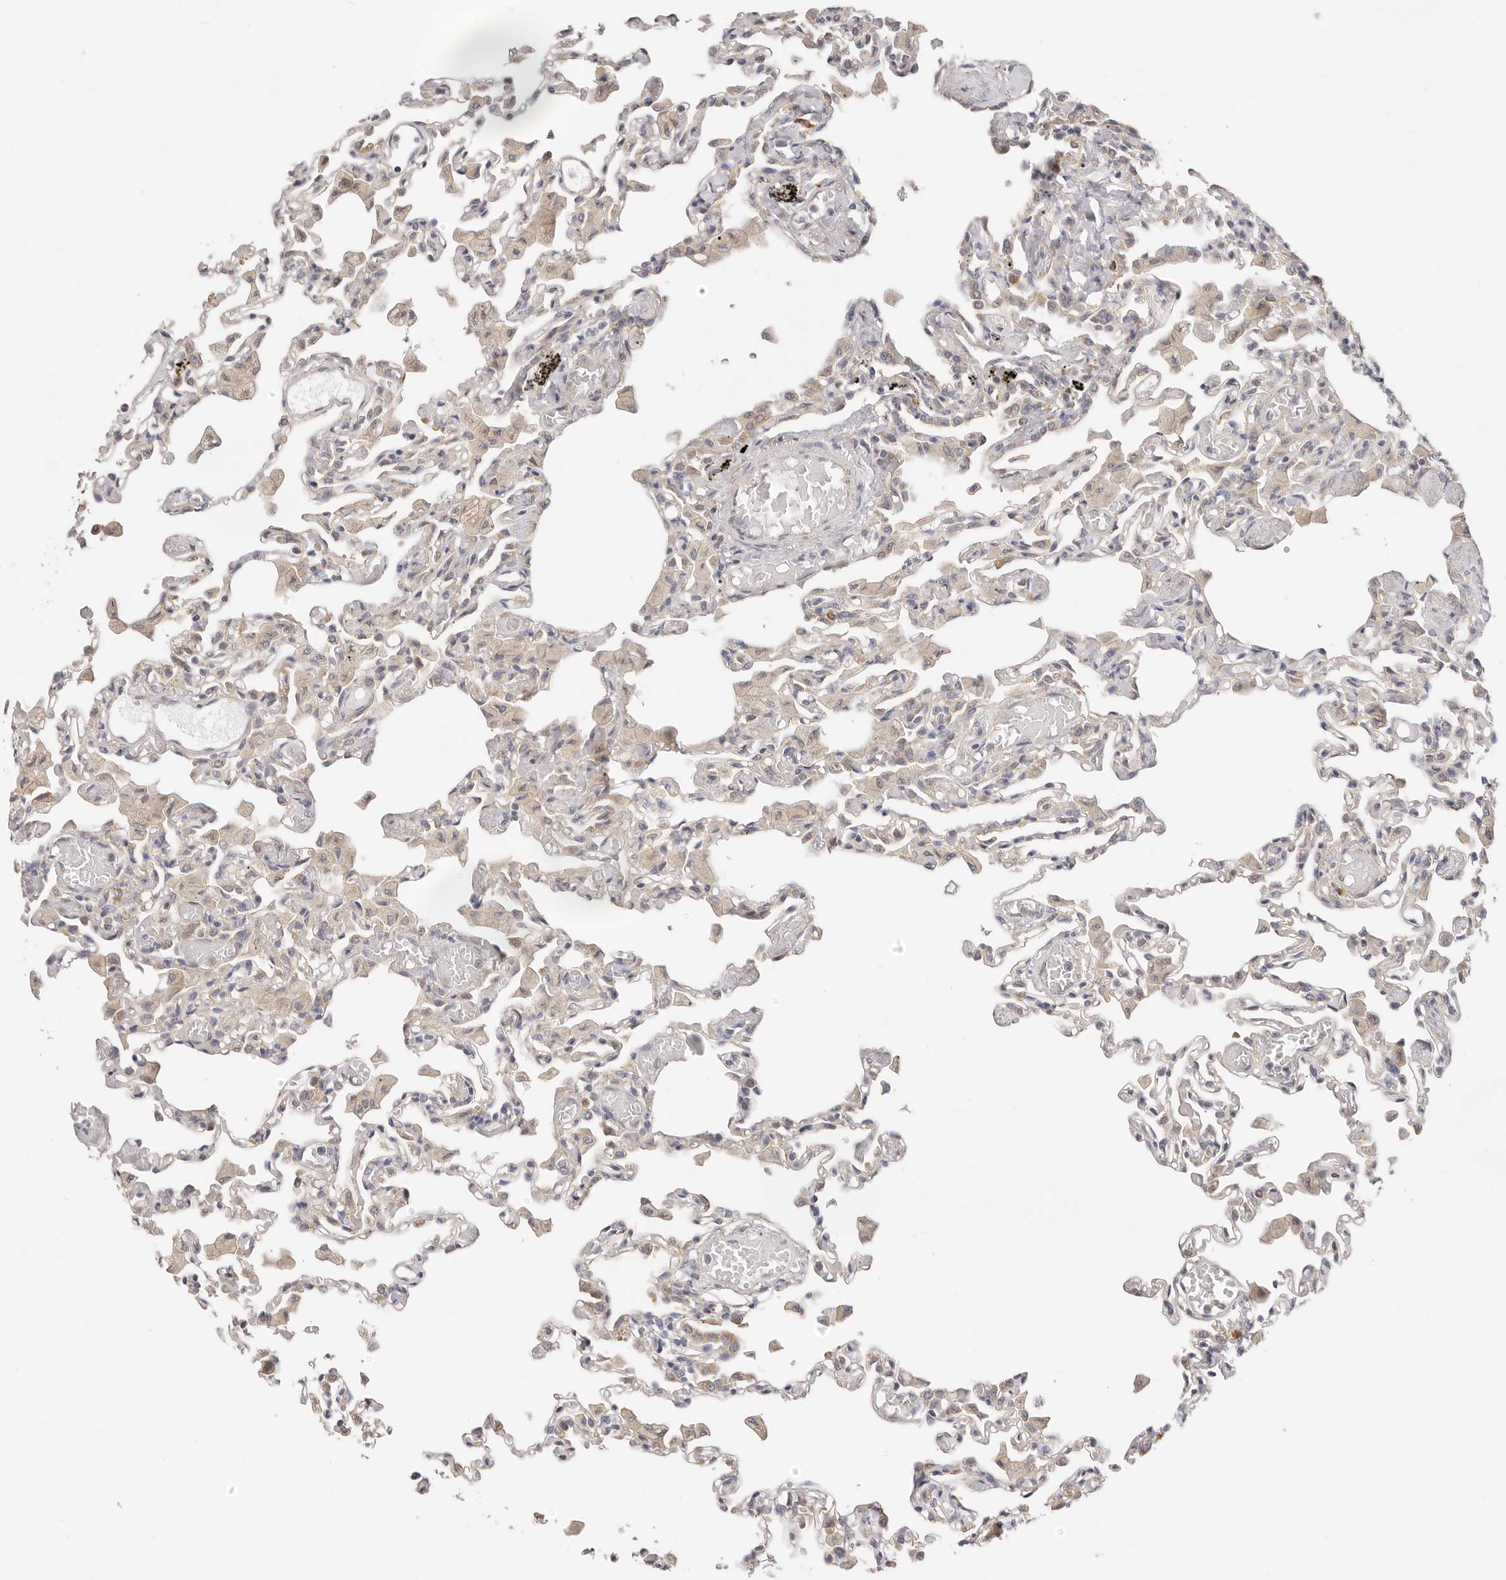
{"staining": {"intensity": "weak", "quantity": "25%-75%", "location": "cytoplasmic/membranous"}, "tissue": "lung", "cell_type": "Alveolar cells", "image_type": "normal", "snomed": [{"axis": "morphology", "description": "Normal tissue, NOS"}, {"axis": "topography", "description": "Bronchus"}, {"axis": "topography", "description": "Lung"}], "caption": "Protein staining by IHC demonstrates weak cytoplasmic/membranous positivity in about 25%-75% of alveolar cells in benign lung. (brown staining indicates protein expression, while blue staining denotes nuclei).", "gene": "AFDN", "patient": {"sex": "female", "age": 49}}